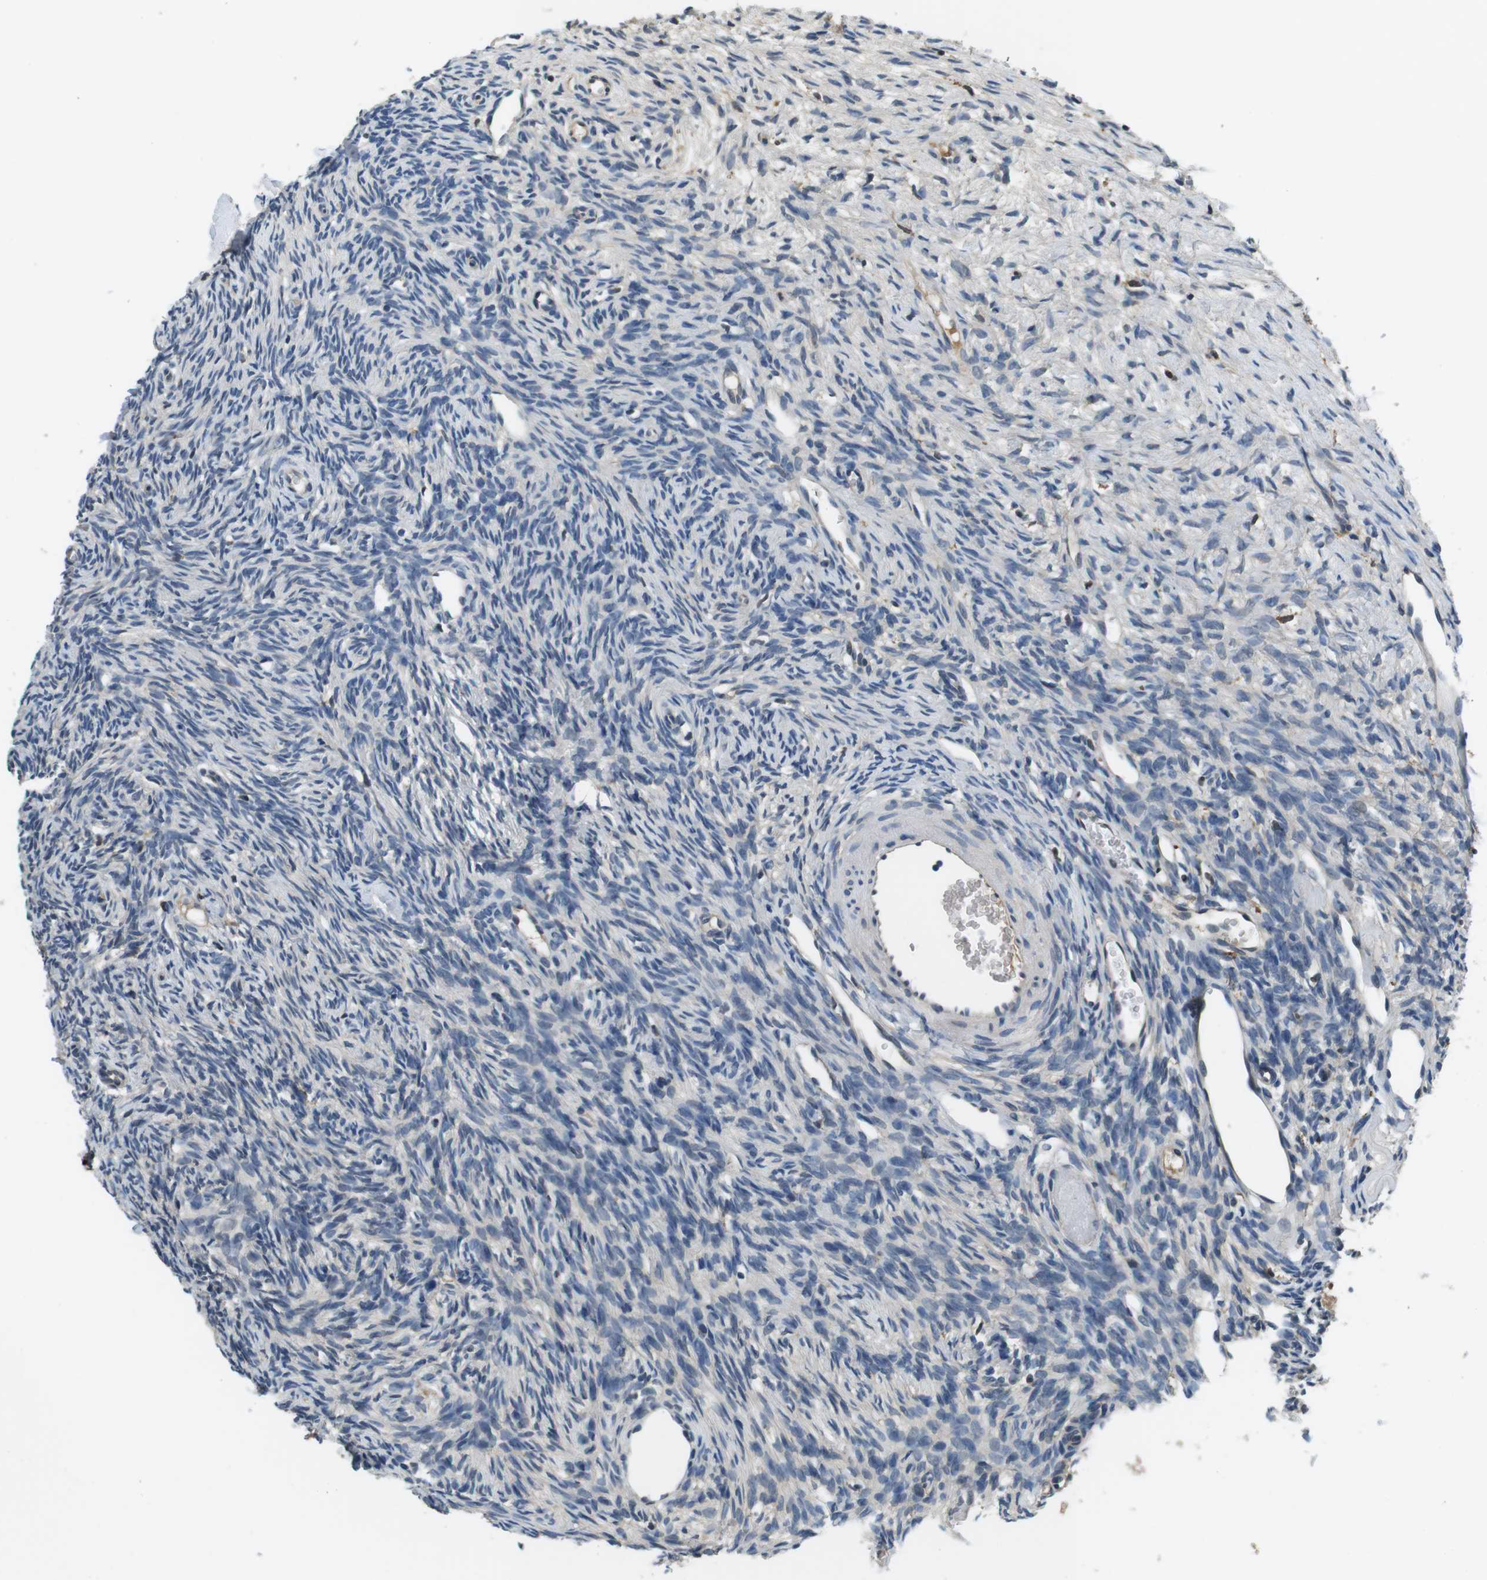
{"staining": {"intensity": "strong", "quantity": ">75%", "location": "cytoplasmic/membranous"}, "tissue": "ovary", "cell_type": "Follicle cells", "image_type": "normal", "snomed": [{"axis": "morphology", "description": "Normal tissue, NOS"}, {"axis": "topography", "description": "Ovary"}], "caption": "High-magnification brightfield microscopy of benign ovary stained with DAB (brown) and counterstained with hematoxylin (blue). follicle cells exhibit strong cytoplasmic/membranous expression is present in approximately>75% of cells.", "gene": "CD163L1", "patient": {"sex": "female", "age": 33}}